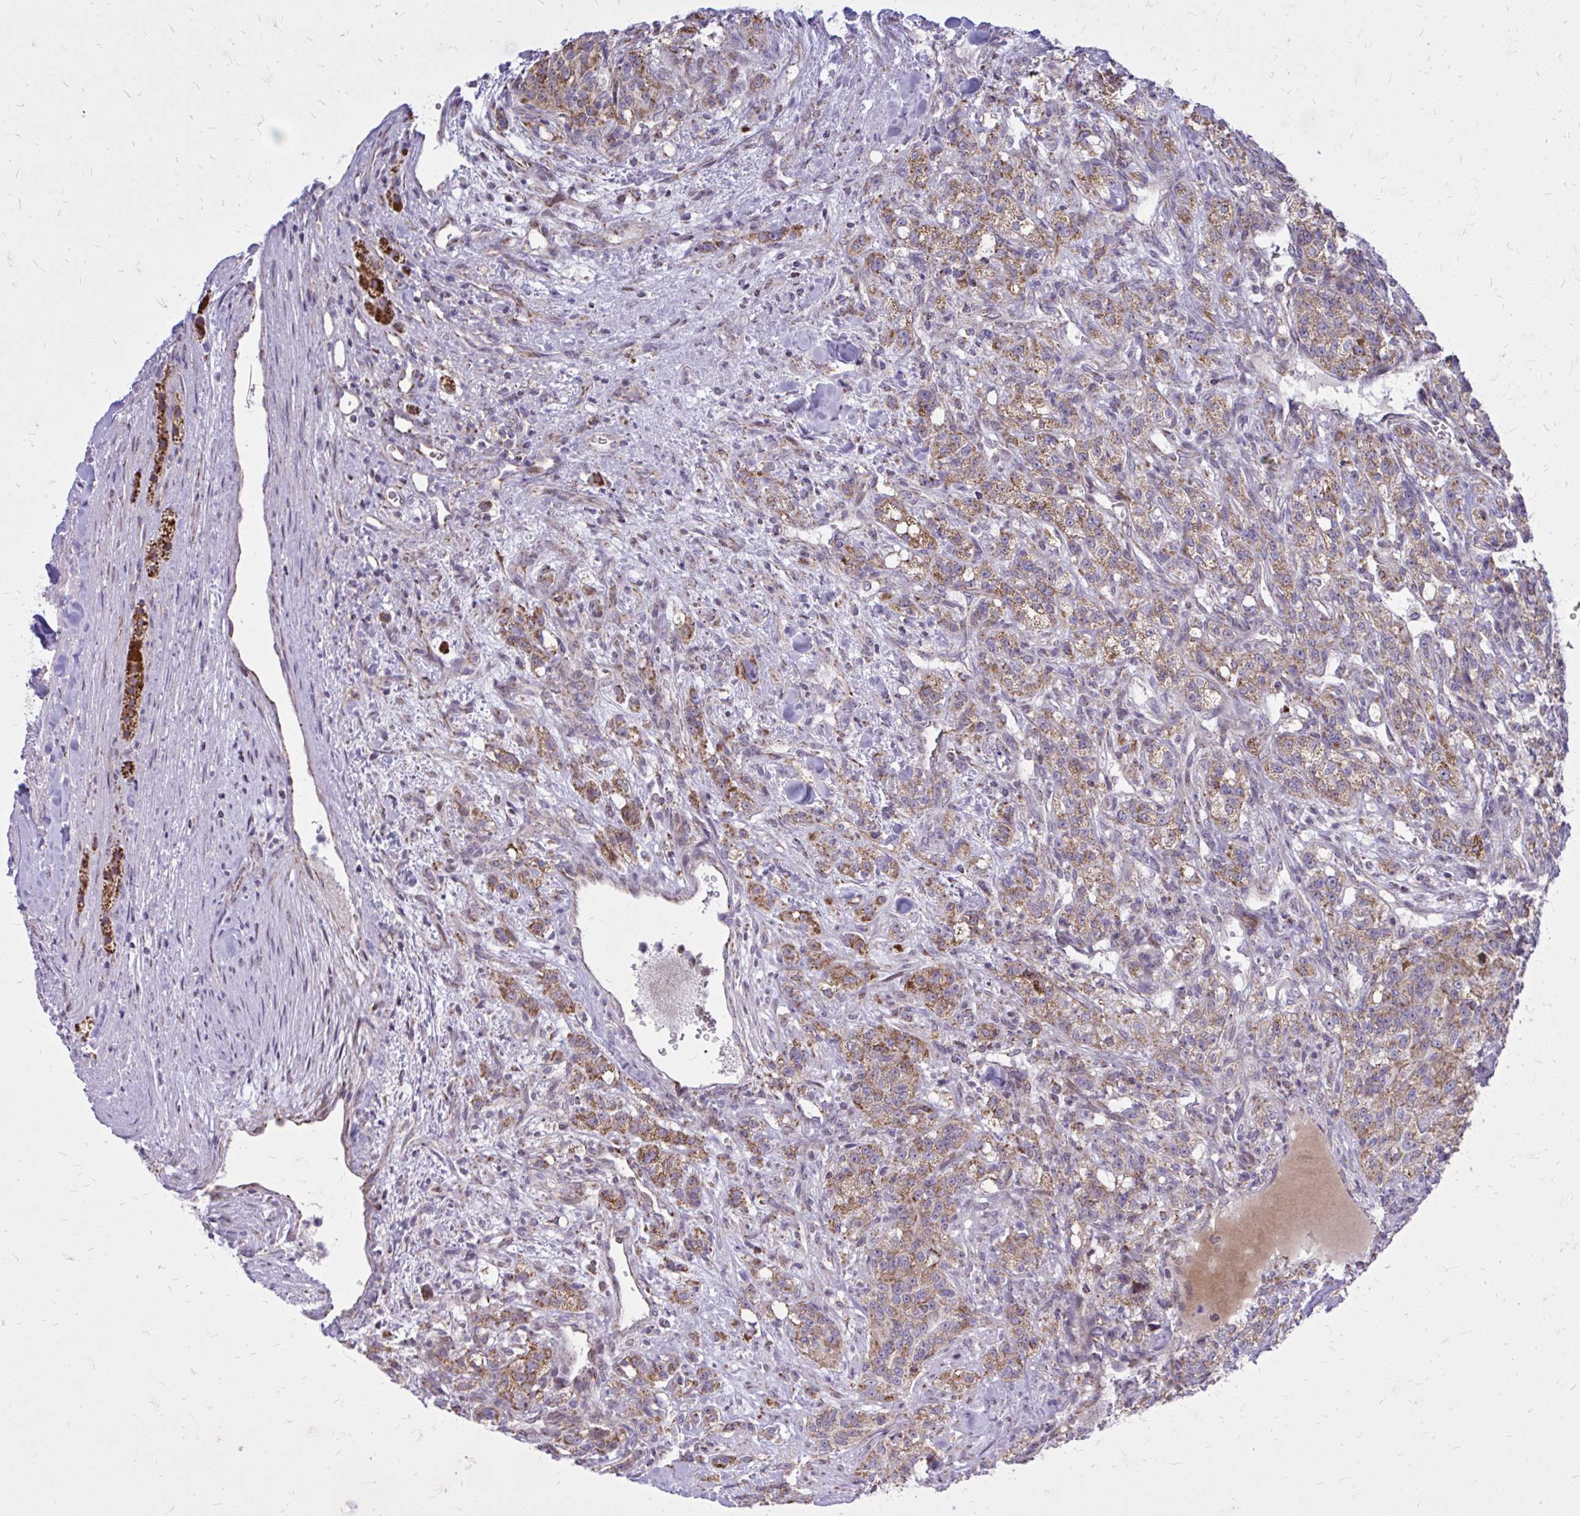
{"staining": {"intensity": "moderate", "quantity": ">75%", "location": "cytoplasmic/membranous"}, "tissue": "renal cancer", "cell_type": "Tumor cells", "image_type": "cancer", "snomed": [{"axis": "morphology", "description": "Adenocarcinoma, NOS"}, {"axis": "topography", "description": "Kidney"}], "caption": "Immunohistochemistry (IHC) photomicrograph of human renal adenocarcinoma stained for a protein (brown), which shows medium levels of moderate cytoplasmic/membranous positivity in approximately >75% of tumor cells.", "gene": "ZNF362", "patient": {"sex": "female", "age": 63}}